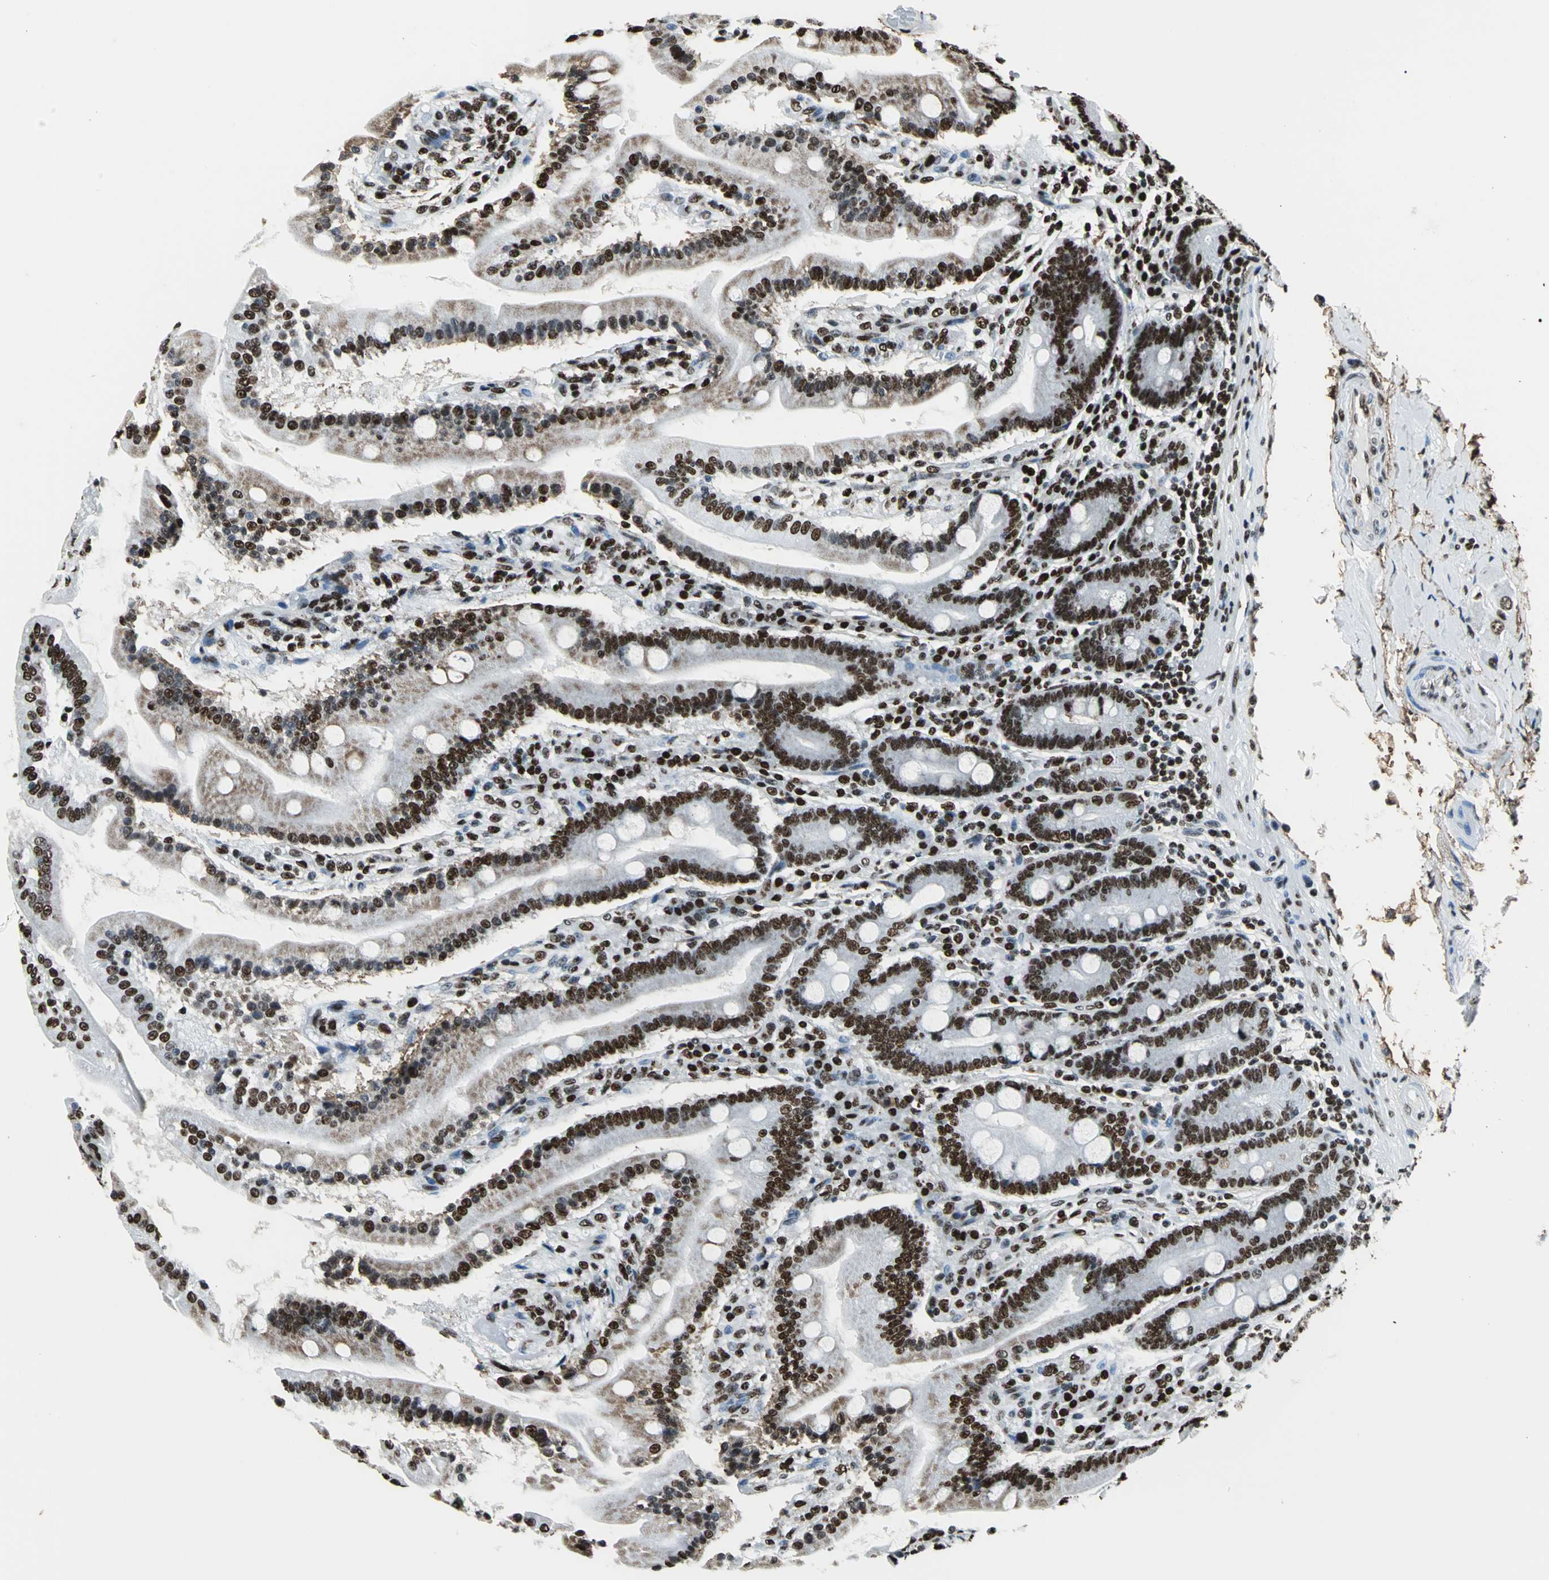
{"staining": {"intensity": "strong", "quantity": ">75%", "location": "nuclear"}, "tissue": "duodenum", "cell_type": "Glandular cells", "image_type": "normal", "snomed": [{"axis": "morphology", "description": "Normal tissue, NOS"}, {"axis": "topography", "description": "Duodenum"}], "caption": "Strong nuclear positivity is seen in about >75% of glandular cells in benign duodenum.", "gene": "APEX1", "patient": {"sex": "female", "age": 64}}